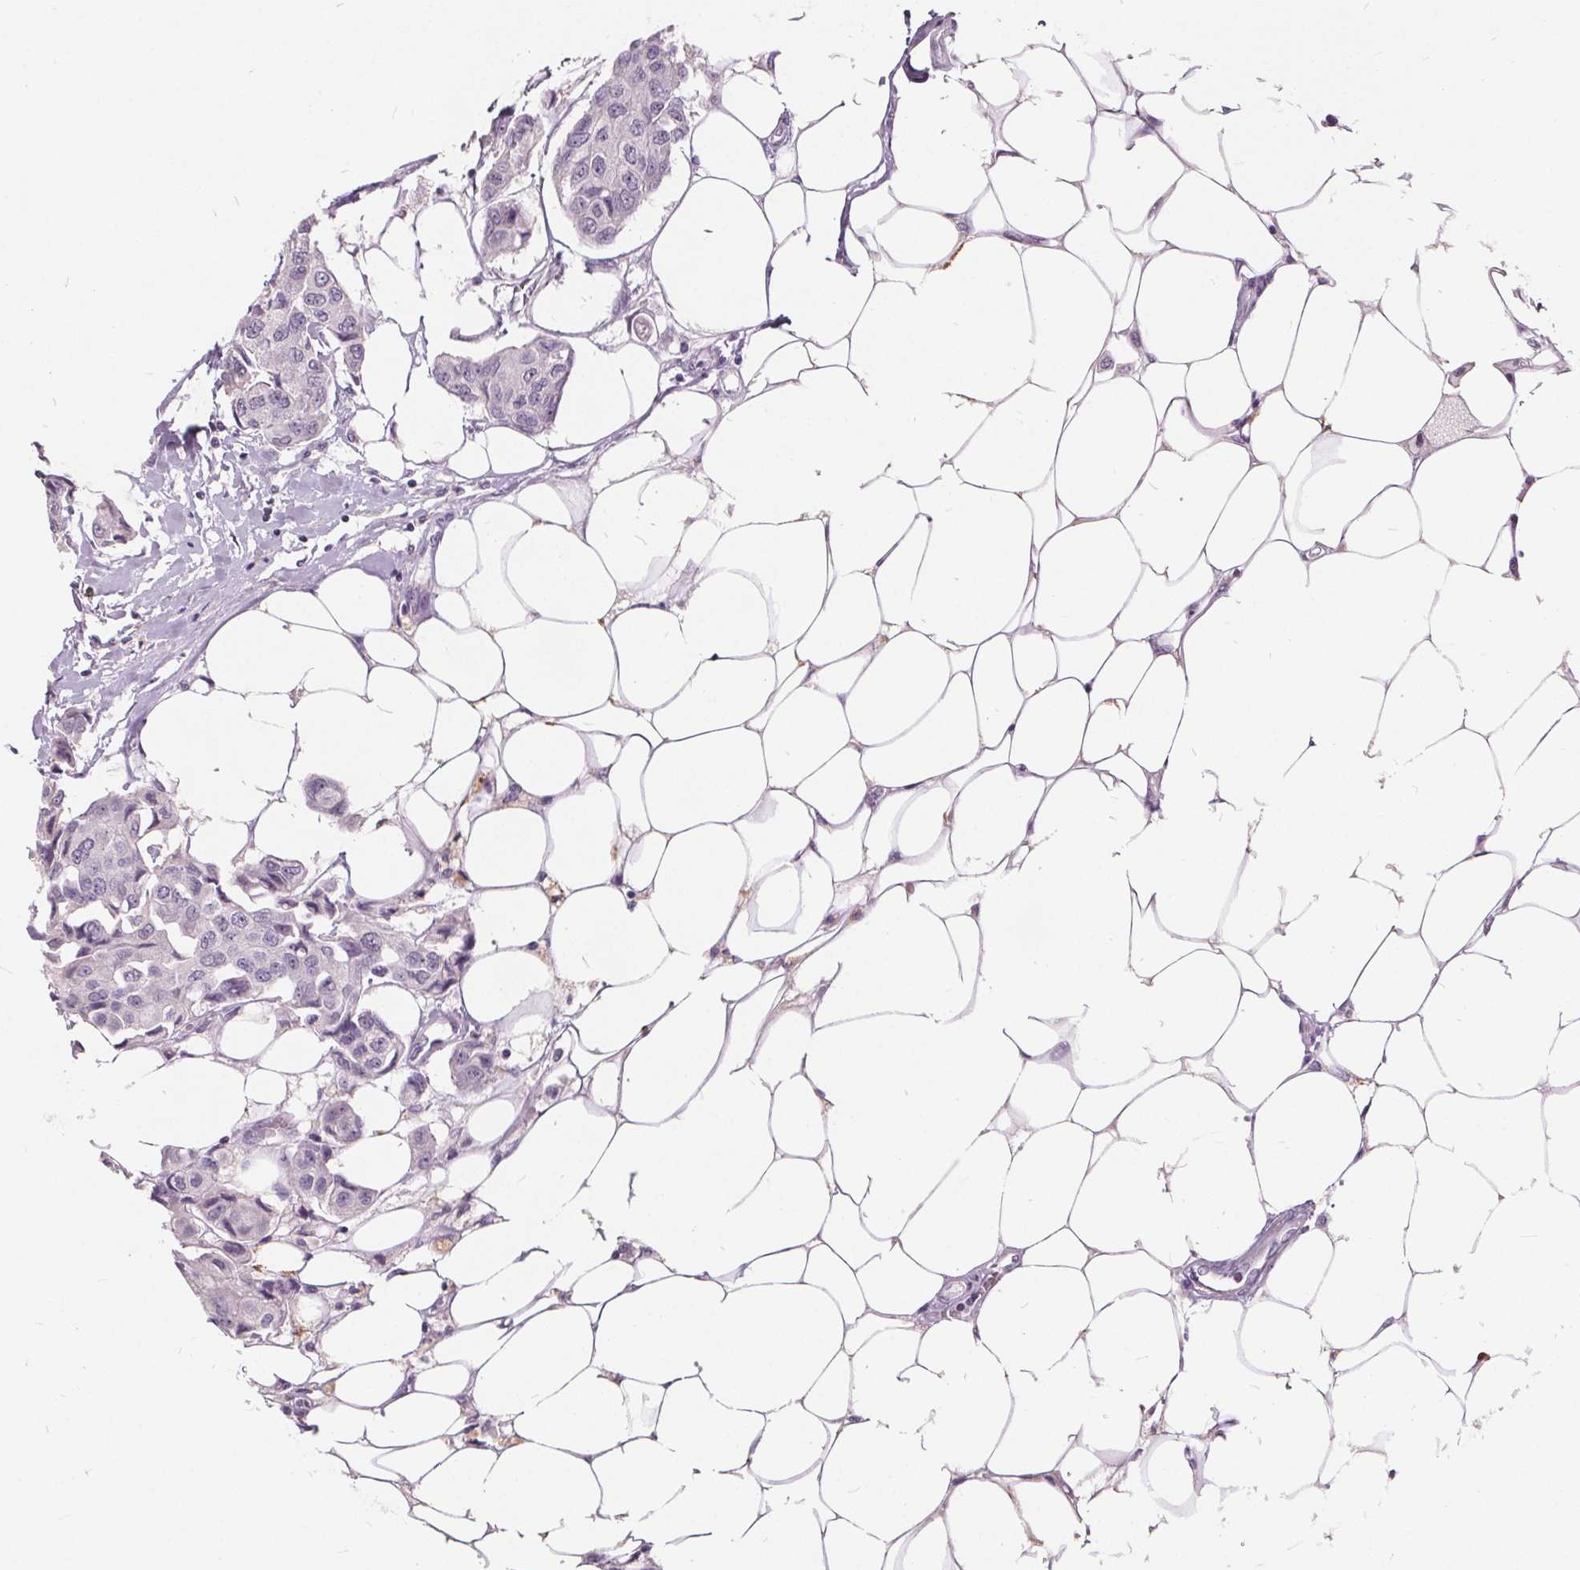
{"staining": {"intensity": "negative", "quantity": "none", "location": "none"}, "tissue": "breast cancer", "cell_type": "Tumor cells", "image_type": "cancer", "snomed": [{"axis": "morphology", "description": "Duct carcinoma"}, {"axis": "topography", "description": "Breast"}, {"axis": "topography", "description": "Lymph node"}], "caption": "The image reveals no staining of tumor cells in invasive ductal carcinoma (breast).", "gene": "PLA2G2E", "patient": {"sex": "female", "age": 80}}